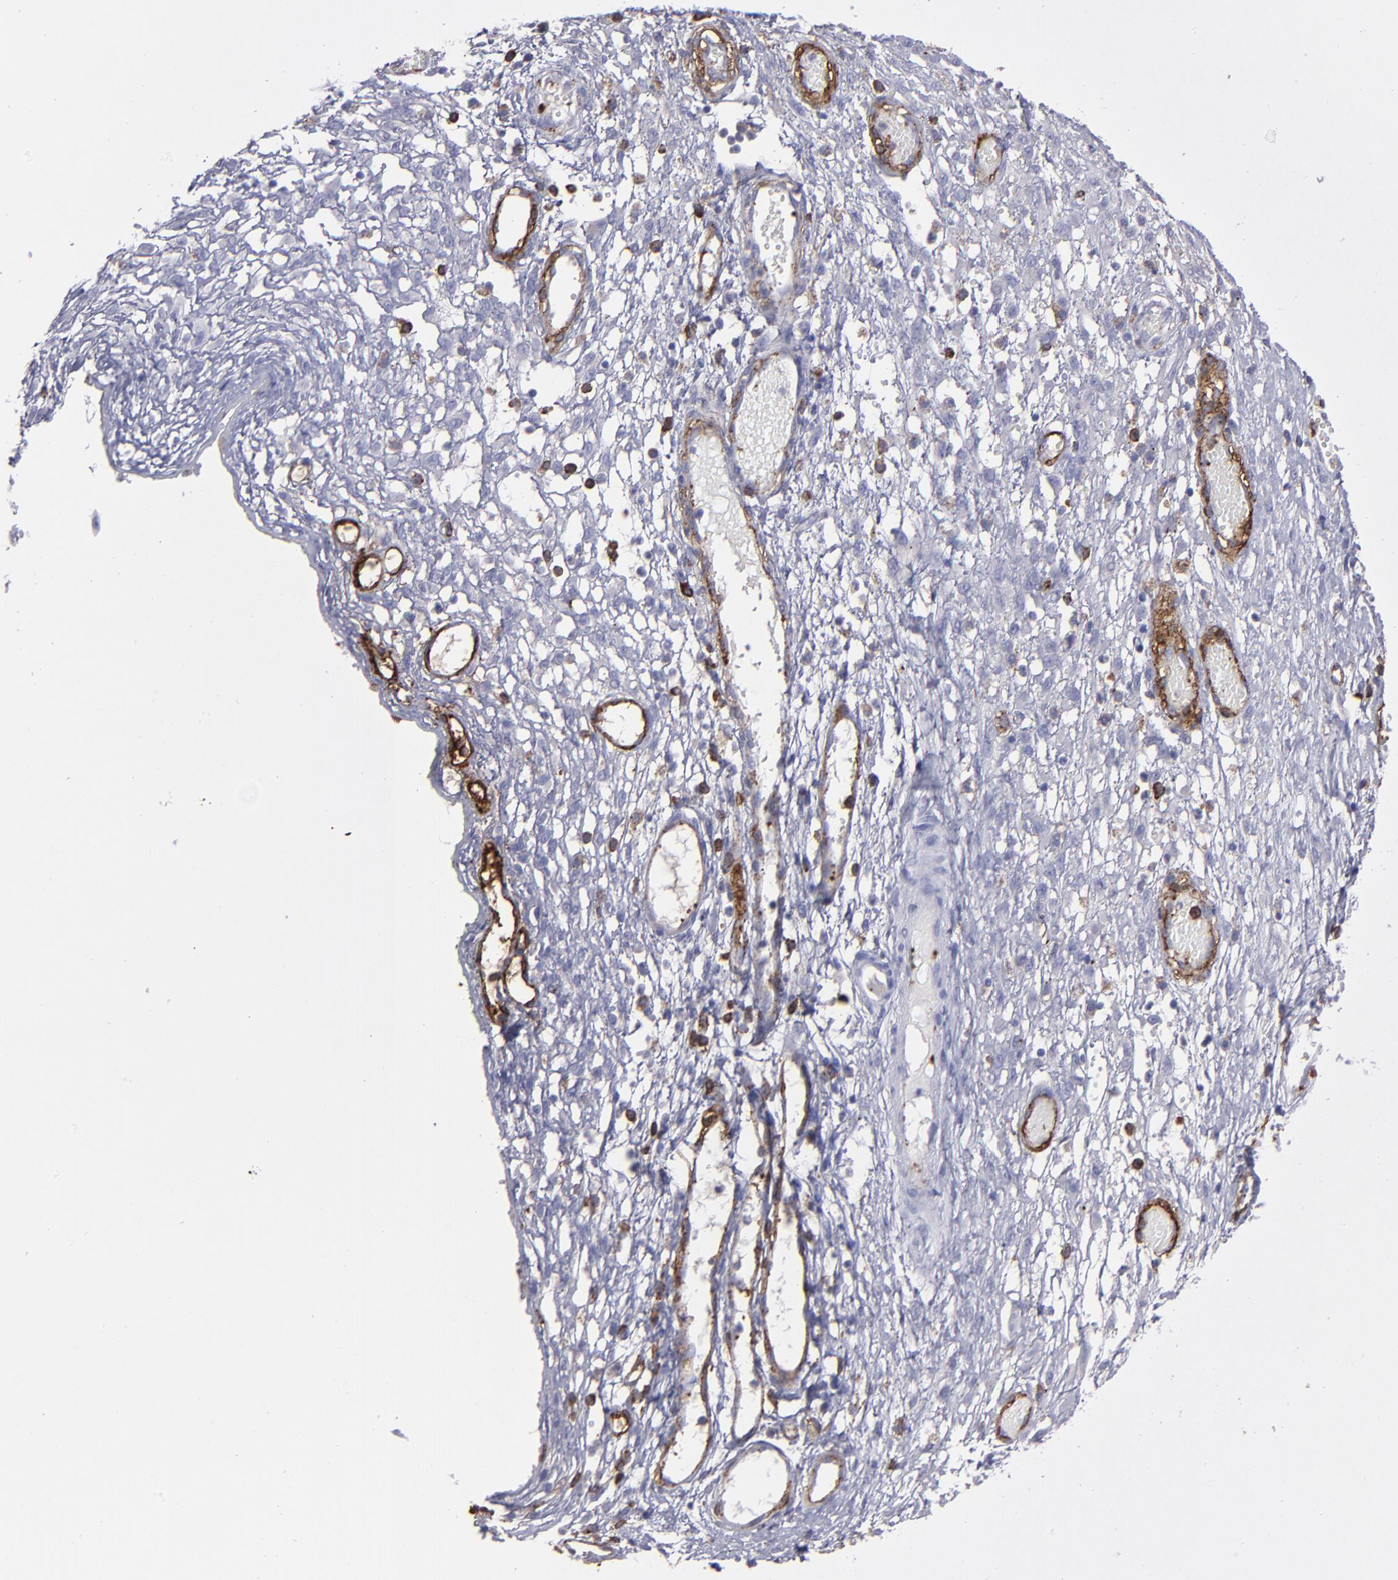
{"staining": {"intensity": "negative", "quantity": "none", "location": "none"}, "tissue": "ovarian cancer", "cell_type": "Tumor cells", "image_type": "cancer", "snomed": [{"axis": "morphology", "description": "Carcinoma, endometroid"}, {"axis": "topography", "description": "Ovary"}], "caption": "Endometroid carcinoma (ovarian) stained for a protein using immunohistochemistry (IHC) reveals no staining tumor cells.", "gene": "CD36", "patient": {"sex": "female", "age": 42}}